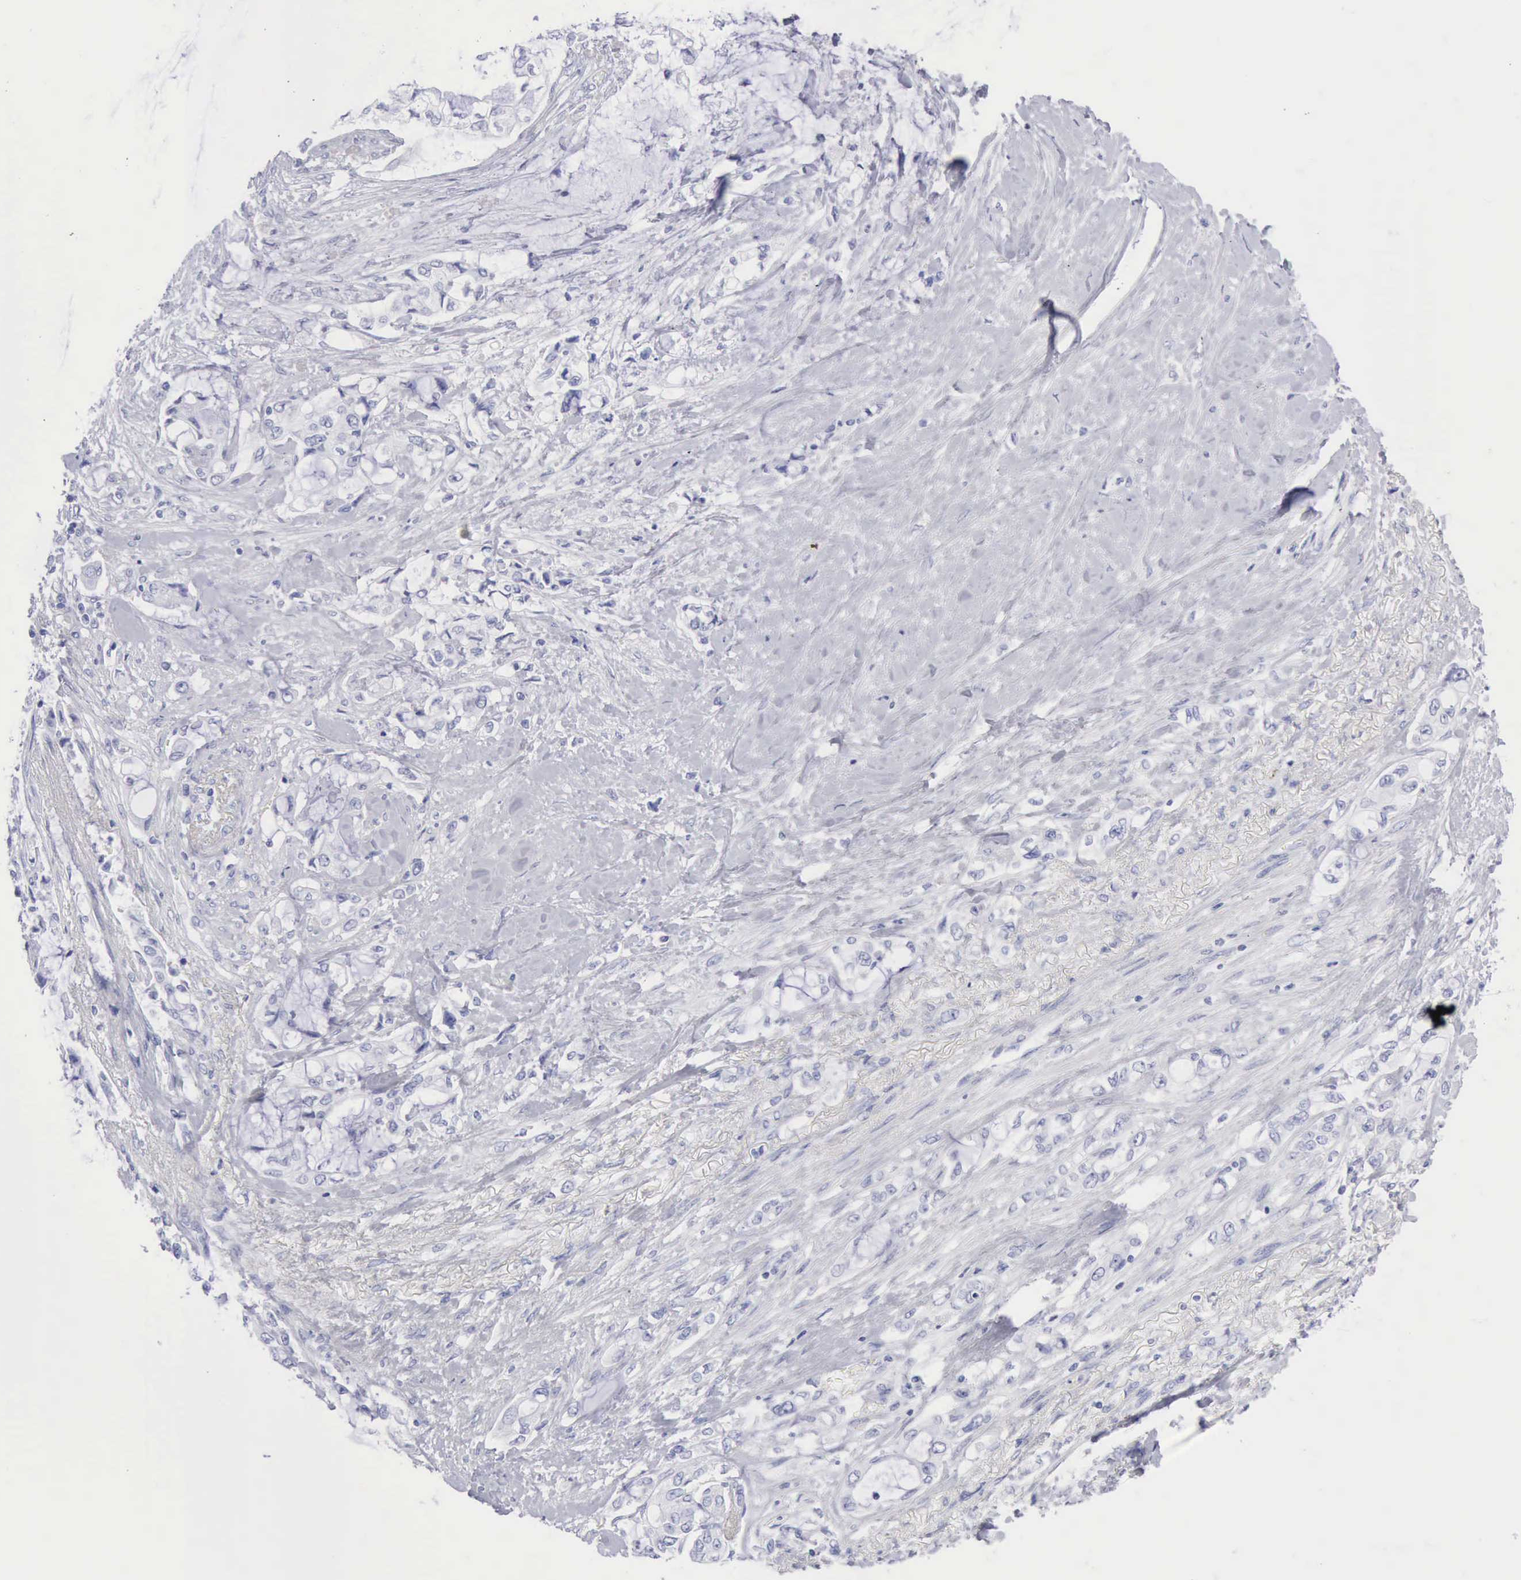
{"staining": {"intensity": "negative", "quantity": "none", "location": "none"}, "tissue": "pancreatic cancer", "cell_type": "Tumor cells", "image_type": "cancer", "snomed": [{"axis": "morphology", "description": "Adenocarcinoma, NOS"}, {"axis": "topography", "description": "Pancreas"}], "caption": "Immunohistochemistry photomicrograph of neoplastic tissue: adenocarcinoma (pancreatic) stained with DAB (3,3'-diaminobenzidine) reveals no significant protein staining in tumor cells.", "gene": "KRT5", "patient": {"sex": "female", "age": 70}}